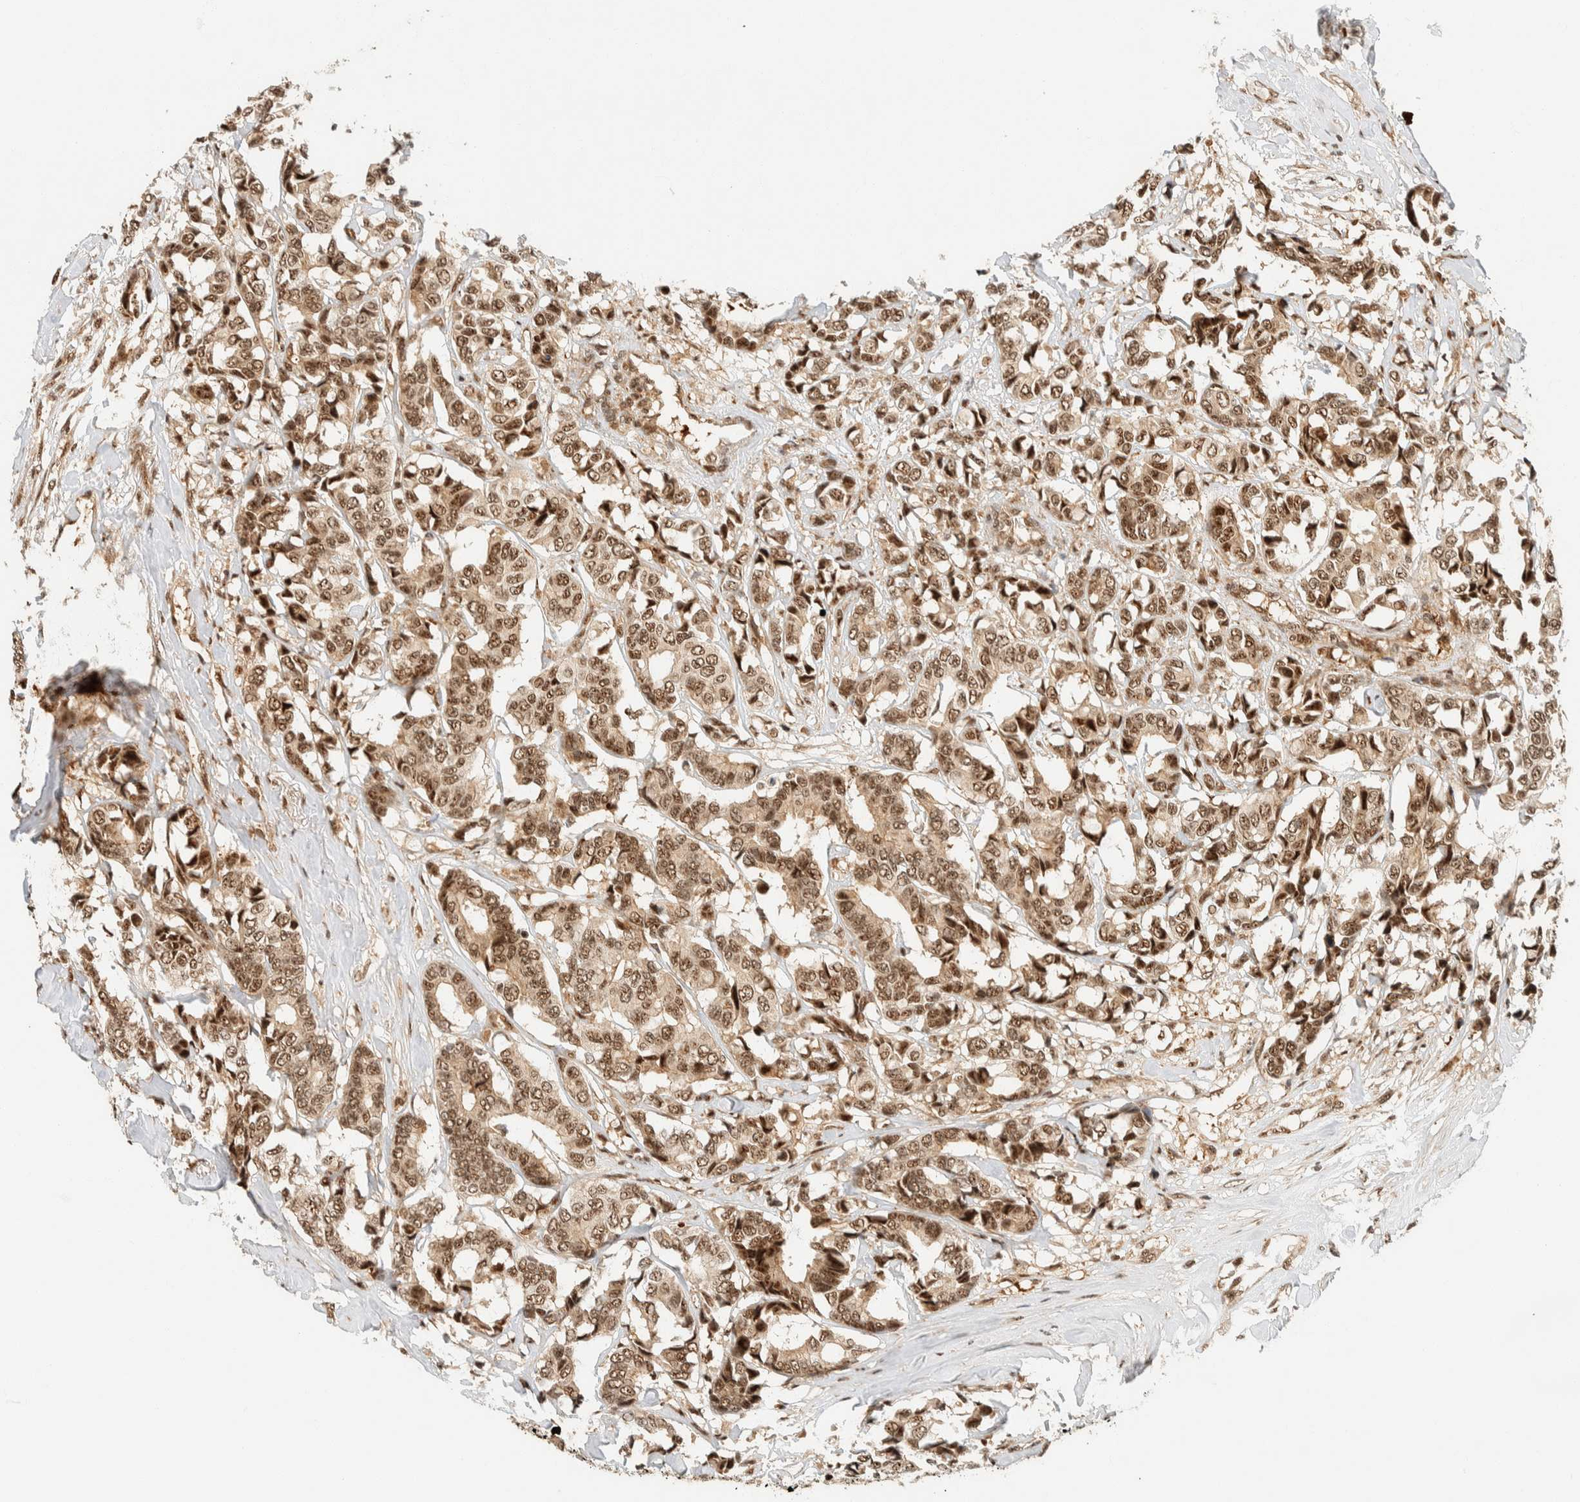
{"staining": {"intensity": "moderate", "quantity": ">75%", "location": "nuclear"}, "tissue": "breast cancer", "cell_type": "Tumor cells", "image_type": "cancer", "snomed": [{"axis": "morphology", "description": "Duct carcinoma"}, {"axis": "topography", "description": "Breast"}], "caption": "Tumor cells reveal medium levels of moderate nuclear expression in approximately >75% of cells in human breast intraductal carcinoma.", "gene": "SIK1", "patient": {"sex": "female", "age": 87}}